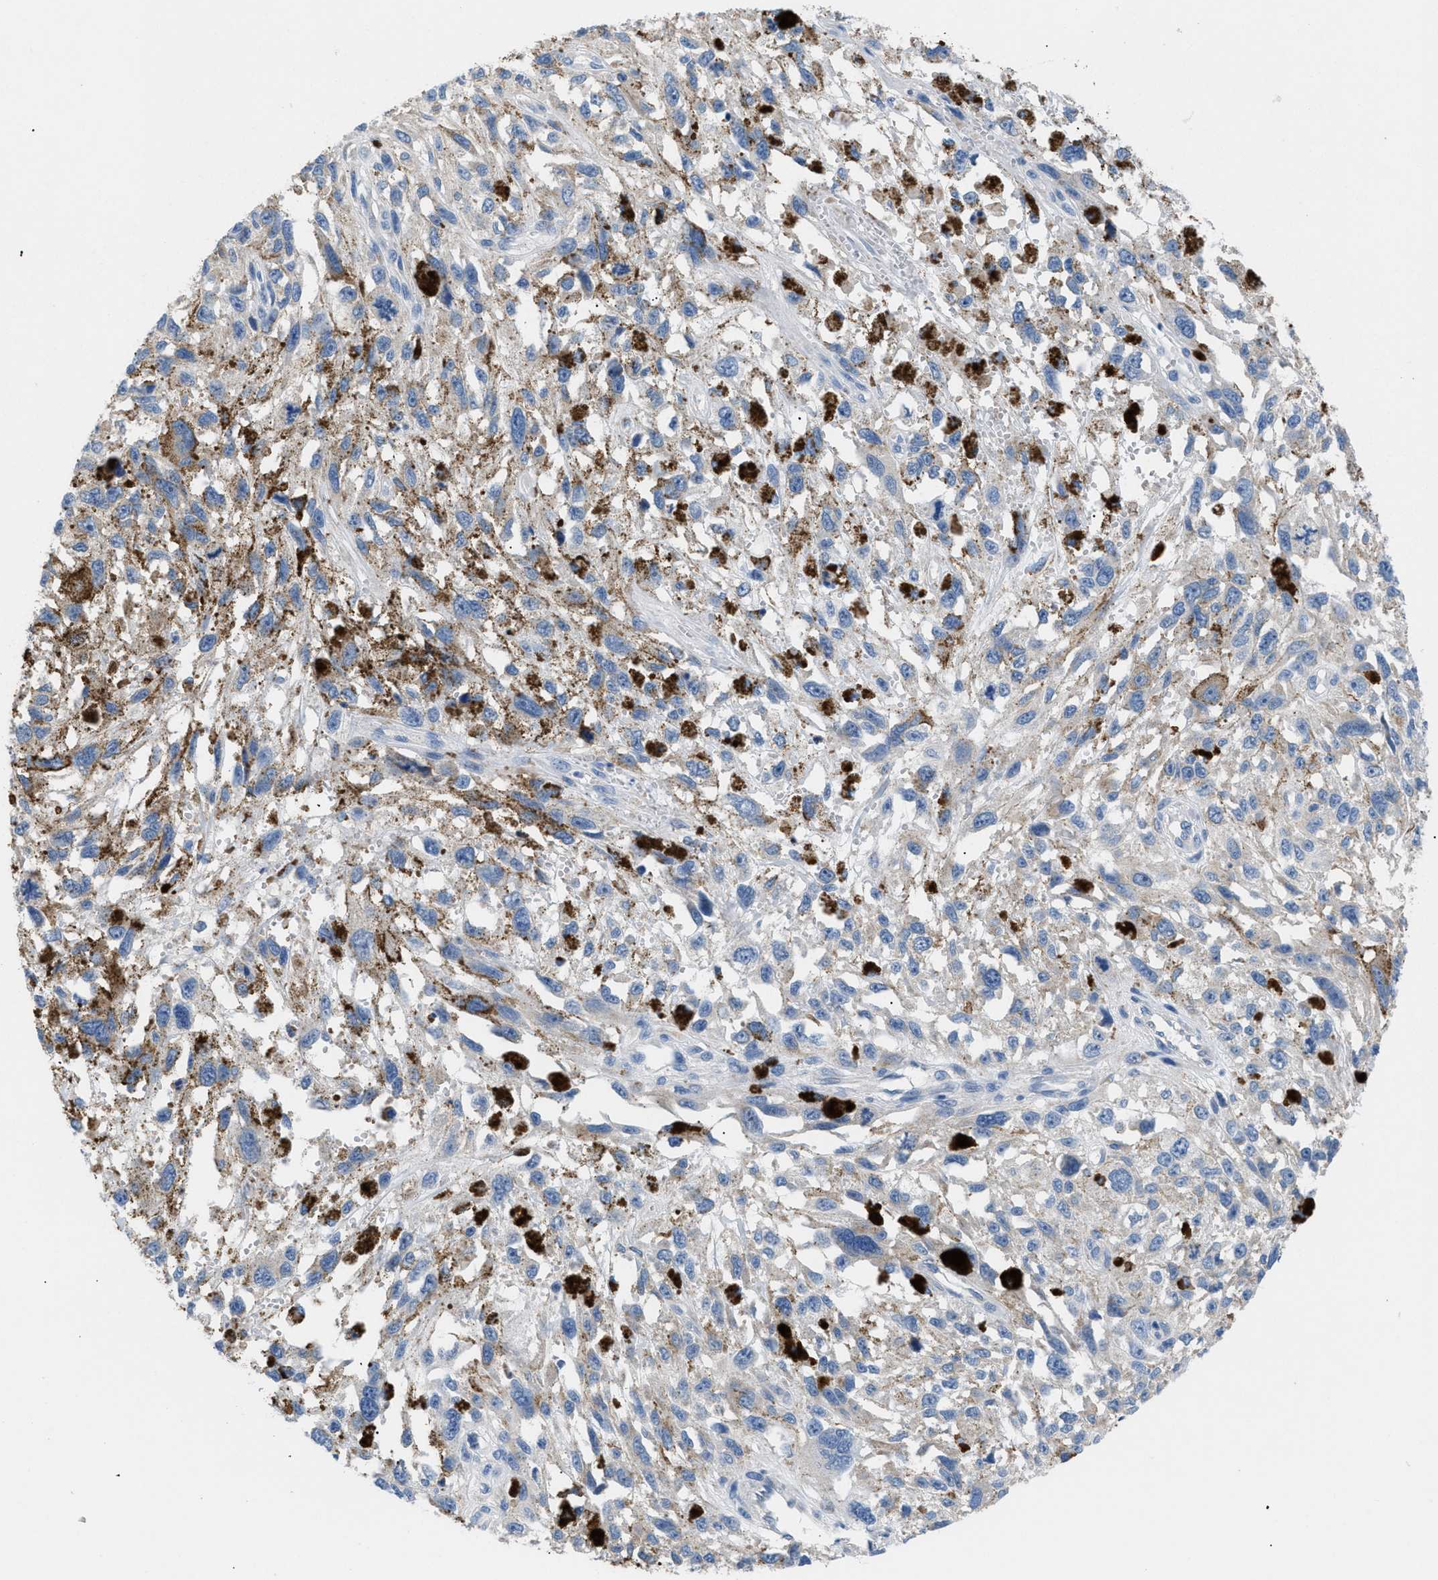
{"staining": {"intensity": "negative", "quantity": "none", "location": "none"}, "tissue": "melanoma", "cell_type": "Tumor cells", "image_type": "cancer", "snomed": [{"axis": "morphology", "description": "Malignant melanoma, Metastatic site"}, {"axis": "topography", "description": "Lymph node"}], "caption": "Image shows no significant protein expression in tumor cells of malignant melanoma (metastatic site).", "gene": "ILDR1", "patient": {"sex": "male", "age": 59}}